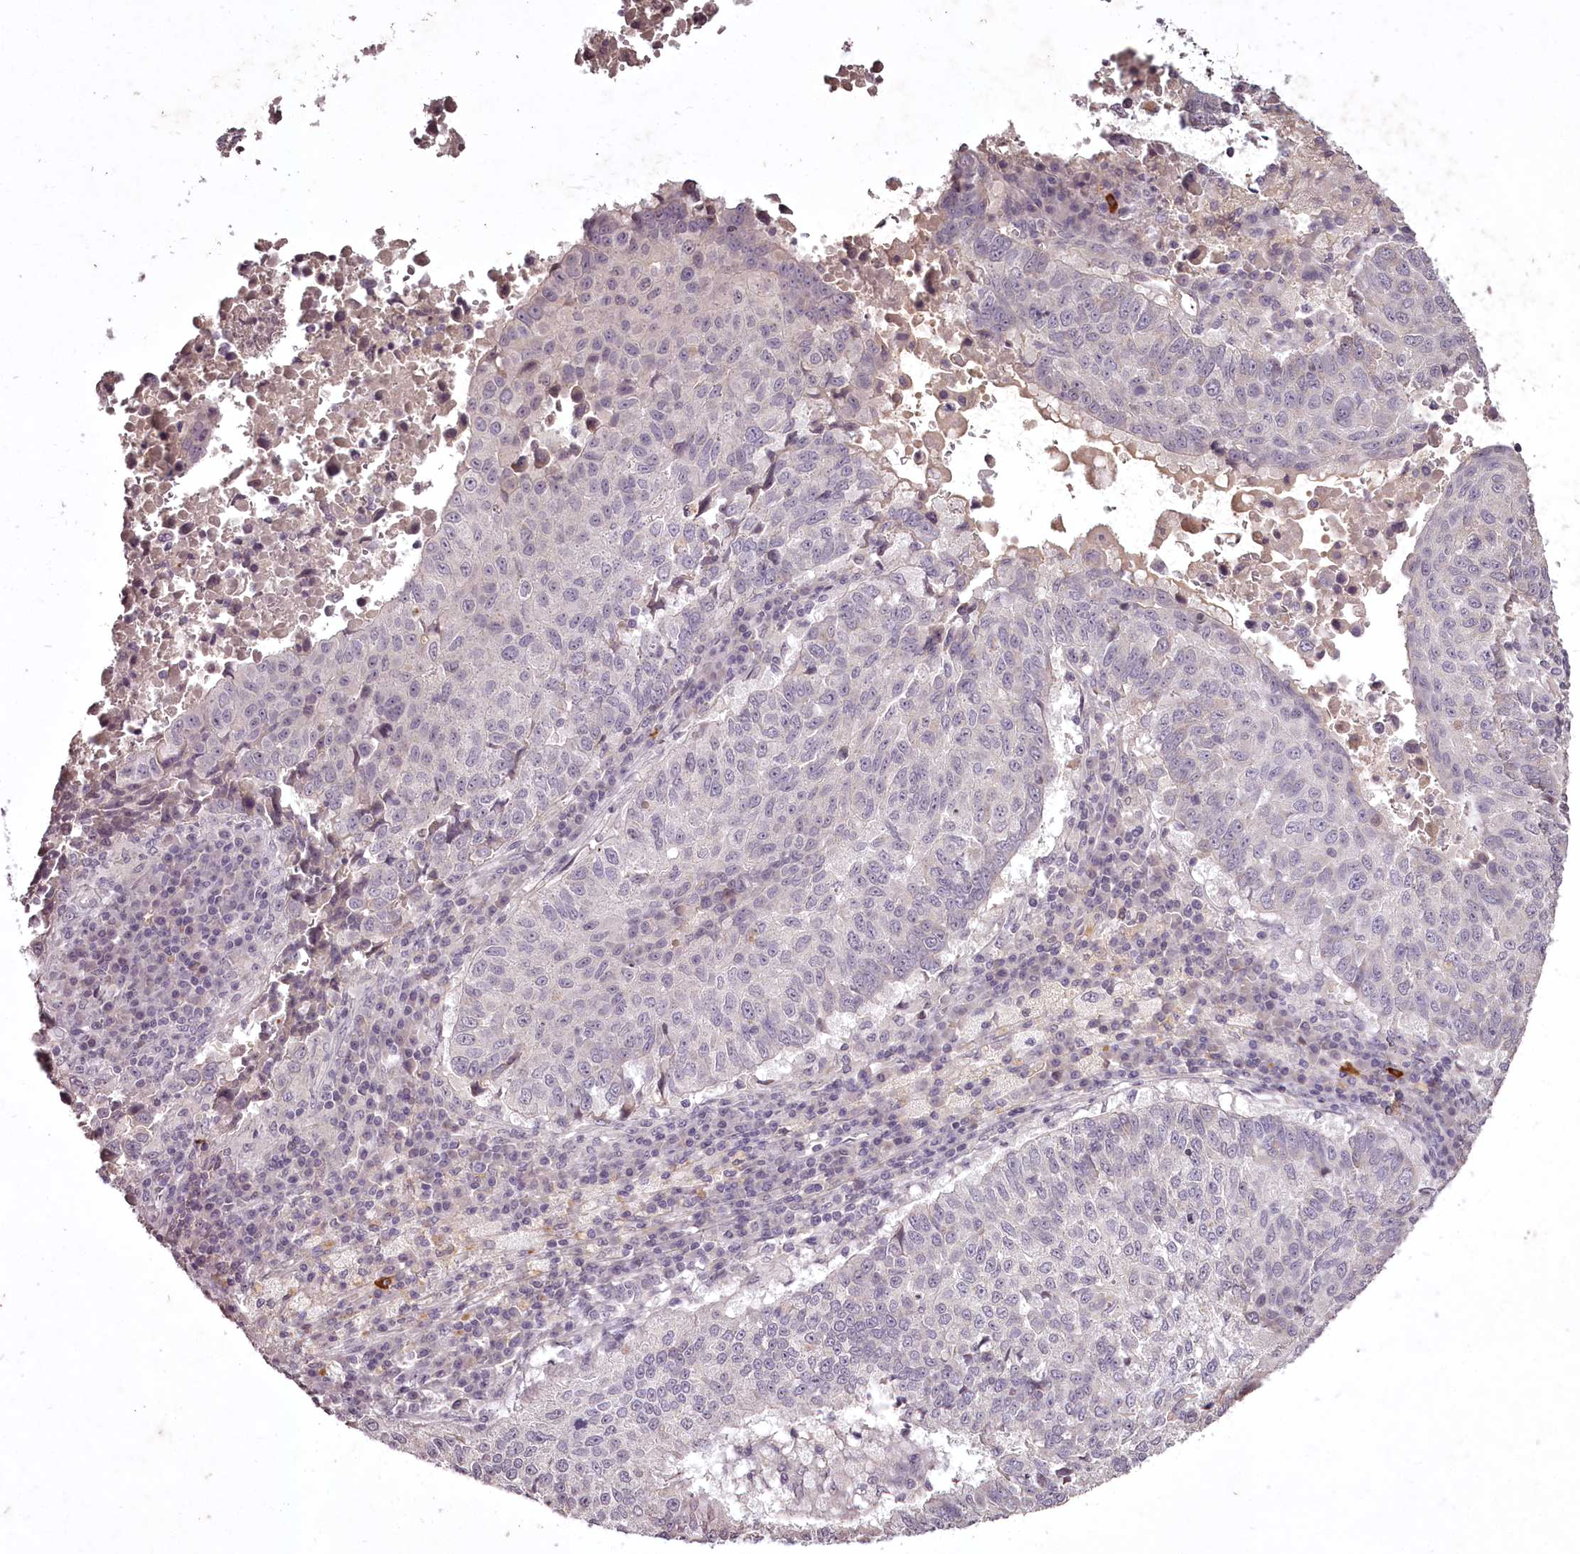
{"staining": {"intensity": "negative", "quantity": "none", "location": "none"}, "tissue": "lung cancer", "cell_type": "Tumor cells", "image_type": "cancer", "snomed": [{"axis": "morphology", "description": "Squamous cell carcinoma, NOS"}, {"axis": "topography", "description": "Lung"}], "caption": "Immunohistochemistry photomicrograph of neoplastic tissue: squamous cell carcinoma (lung) stained with DAB displays no significant protein staining in tumor cells. The staining is performed using DAB (3,3'-diaminobenzidine) brown chromogen with nuclei counter-stained in using hematoxylin.", "gene": "RBMXL2", "patient": {"sex": "male", "age": 73}}